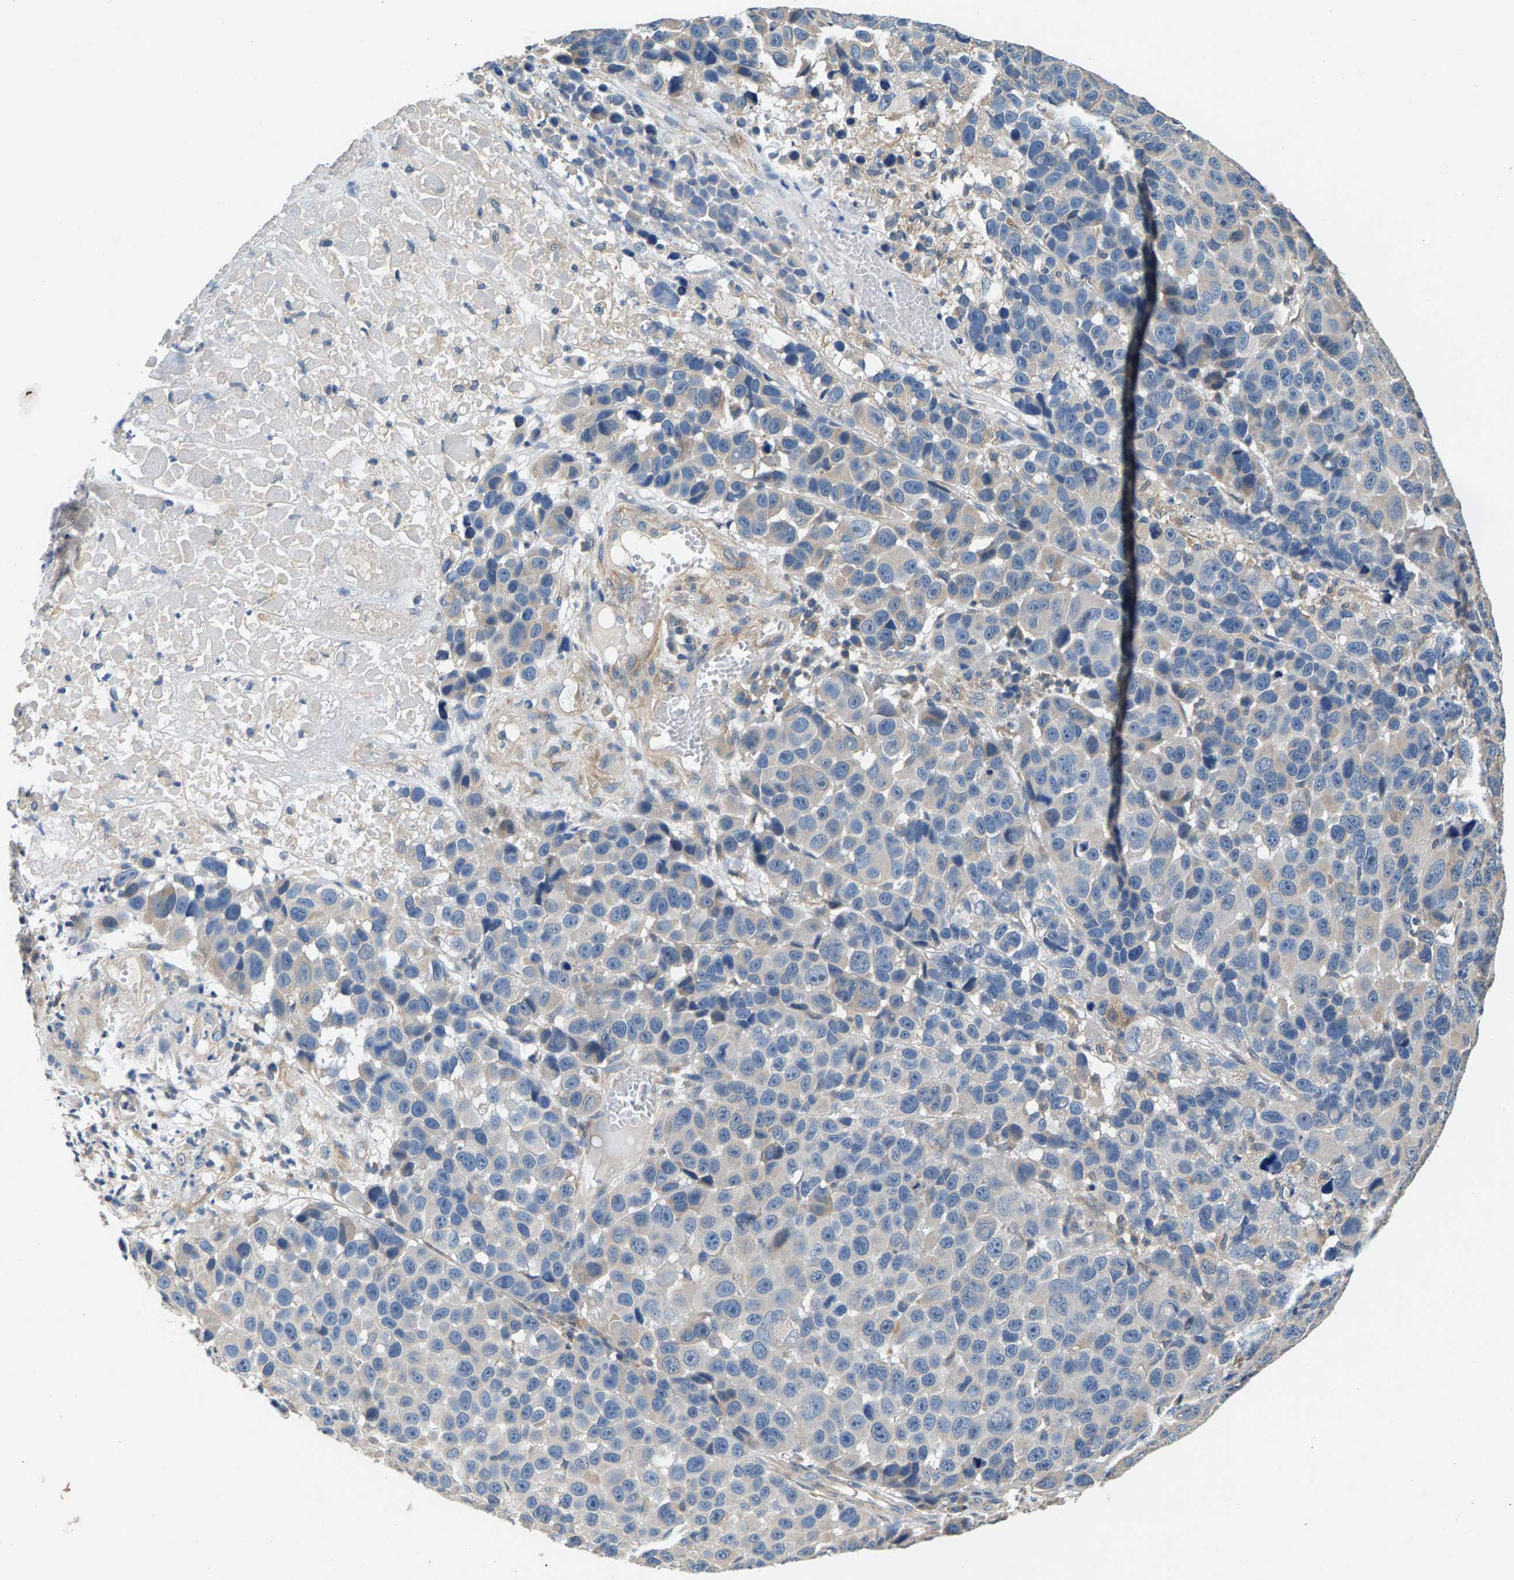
{"staining": {"intensity": "negative", "quantity": "none", "location": "none"}, "tissue": "melanoma", "cell_type": "Tumor cells", "image_type": "cancer", "snomed": [{"axis": "morphology", "description": "Malignant melanoma, NOS"}, {"axis": "topography", "description": "Skin"}], "caption": "Immunohistochemical staining of melanoma reveals no significant positivity in tumor cells.", "gene": "NT5C", "patient": {"sex": "male", "age": 53}}